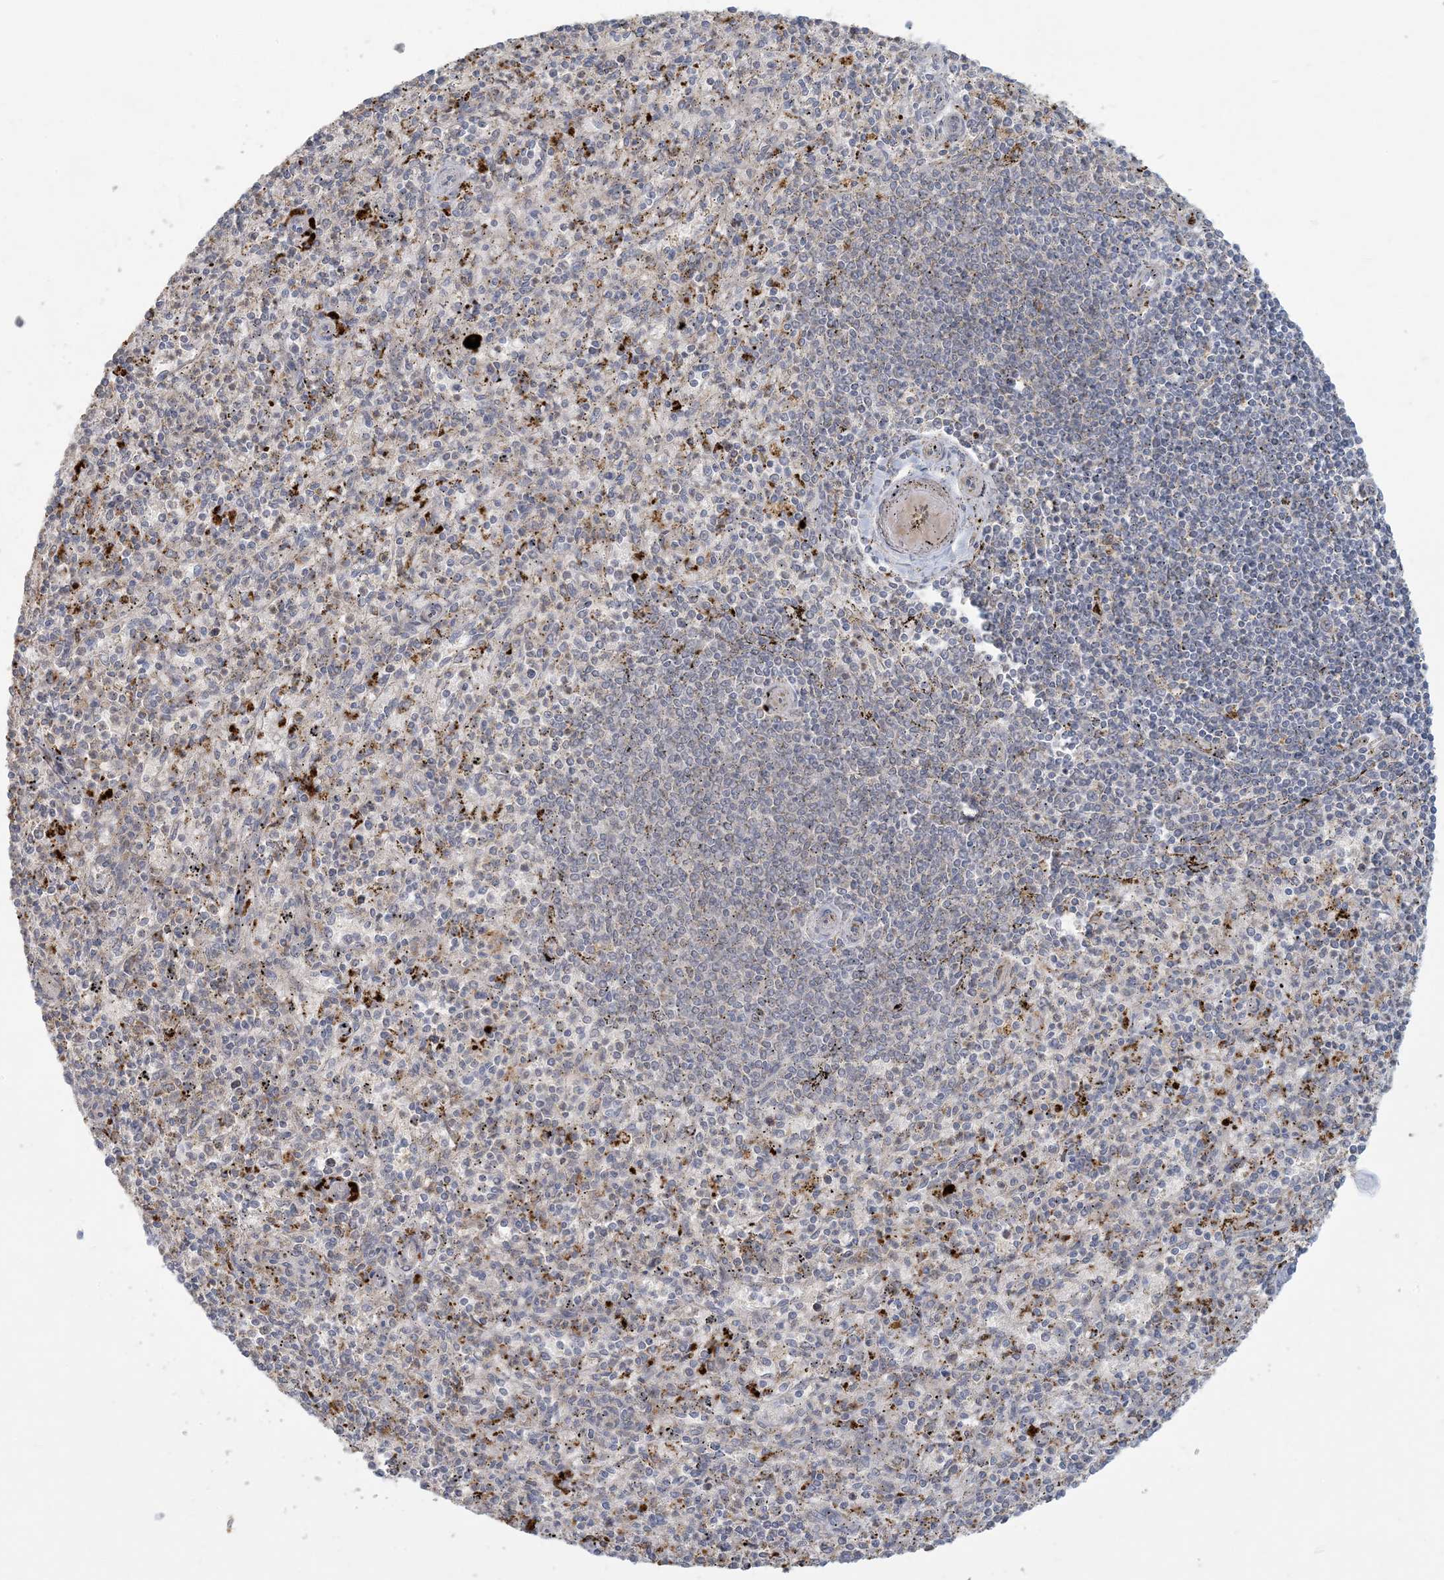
{"staining": {"intensity": "weak", "quantity": "<25%", "location": "cytoplasmic/membranous"}, "tissue": "spleen", "cell_type": "Cells in red pulp", "image_type": "normal", "snomed": [{"axis": "morphology", "description": "Normal tissue, NOS"}, {"axis": "topography", "description": "Spleen"}], "caption": "Immunohistochemistry of unremarkable spleen displays no staining in cells in red pulp.", "gene": "MCAT", "patient": {"sex": "male", "age": 72}}